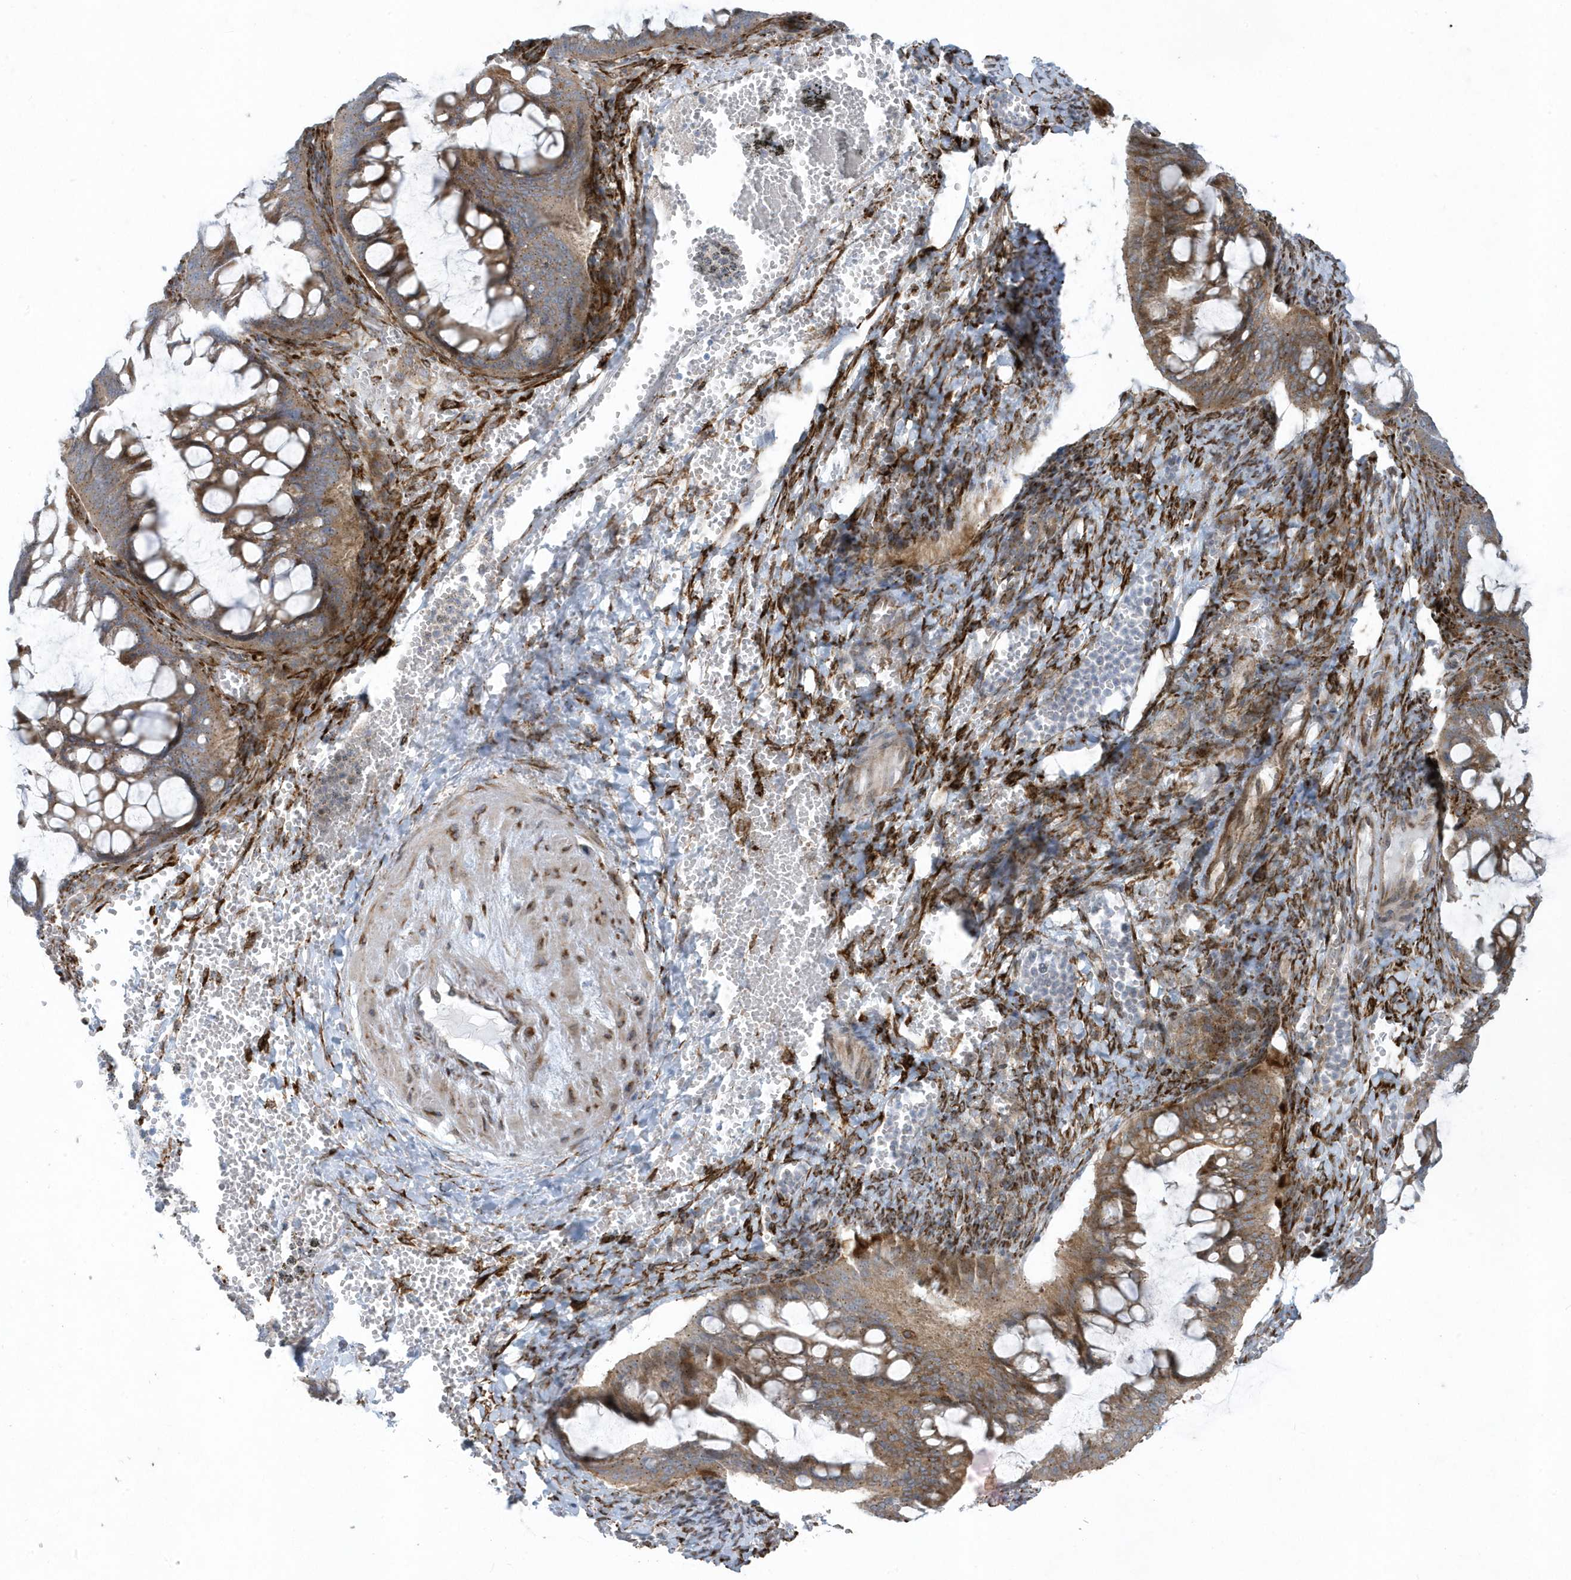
{"staining": {"intensity": "moderate", "quantity": ">75%", "location": "cytoplasmic/membranous"}, "tissue": "ovarian cancer", "cell_type": "Tumor cells", "image_type": "cancer", "snomed": [{"axis": "morphology", "description": "Cystadenocarcinoma, mucinous, NOS"}, {"axis": "topography", "description": "Ovary"}], "caption": "High-power microscopy captured an immunohistochemistry histopathology image of ovarian mucinous cystadenocarcinoma, revealing moderate cytoplasmic/membranous staining in approximately >75% of tumor cells. The staining was performed using DAB, with brown indicating positive protein expression. Nuclei are stained blue with hematoxylin.", "gene": "FAM98A", "patient": {"sex": "female", "age": 73}}